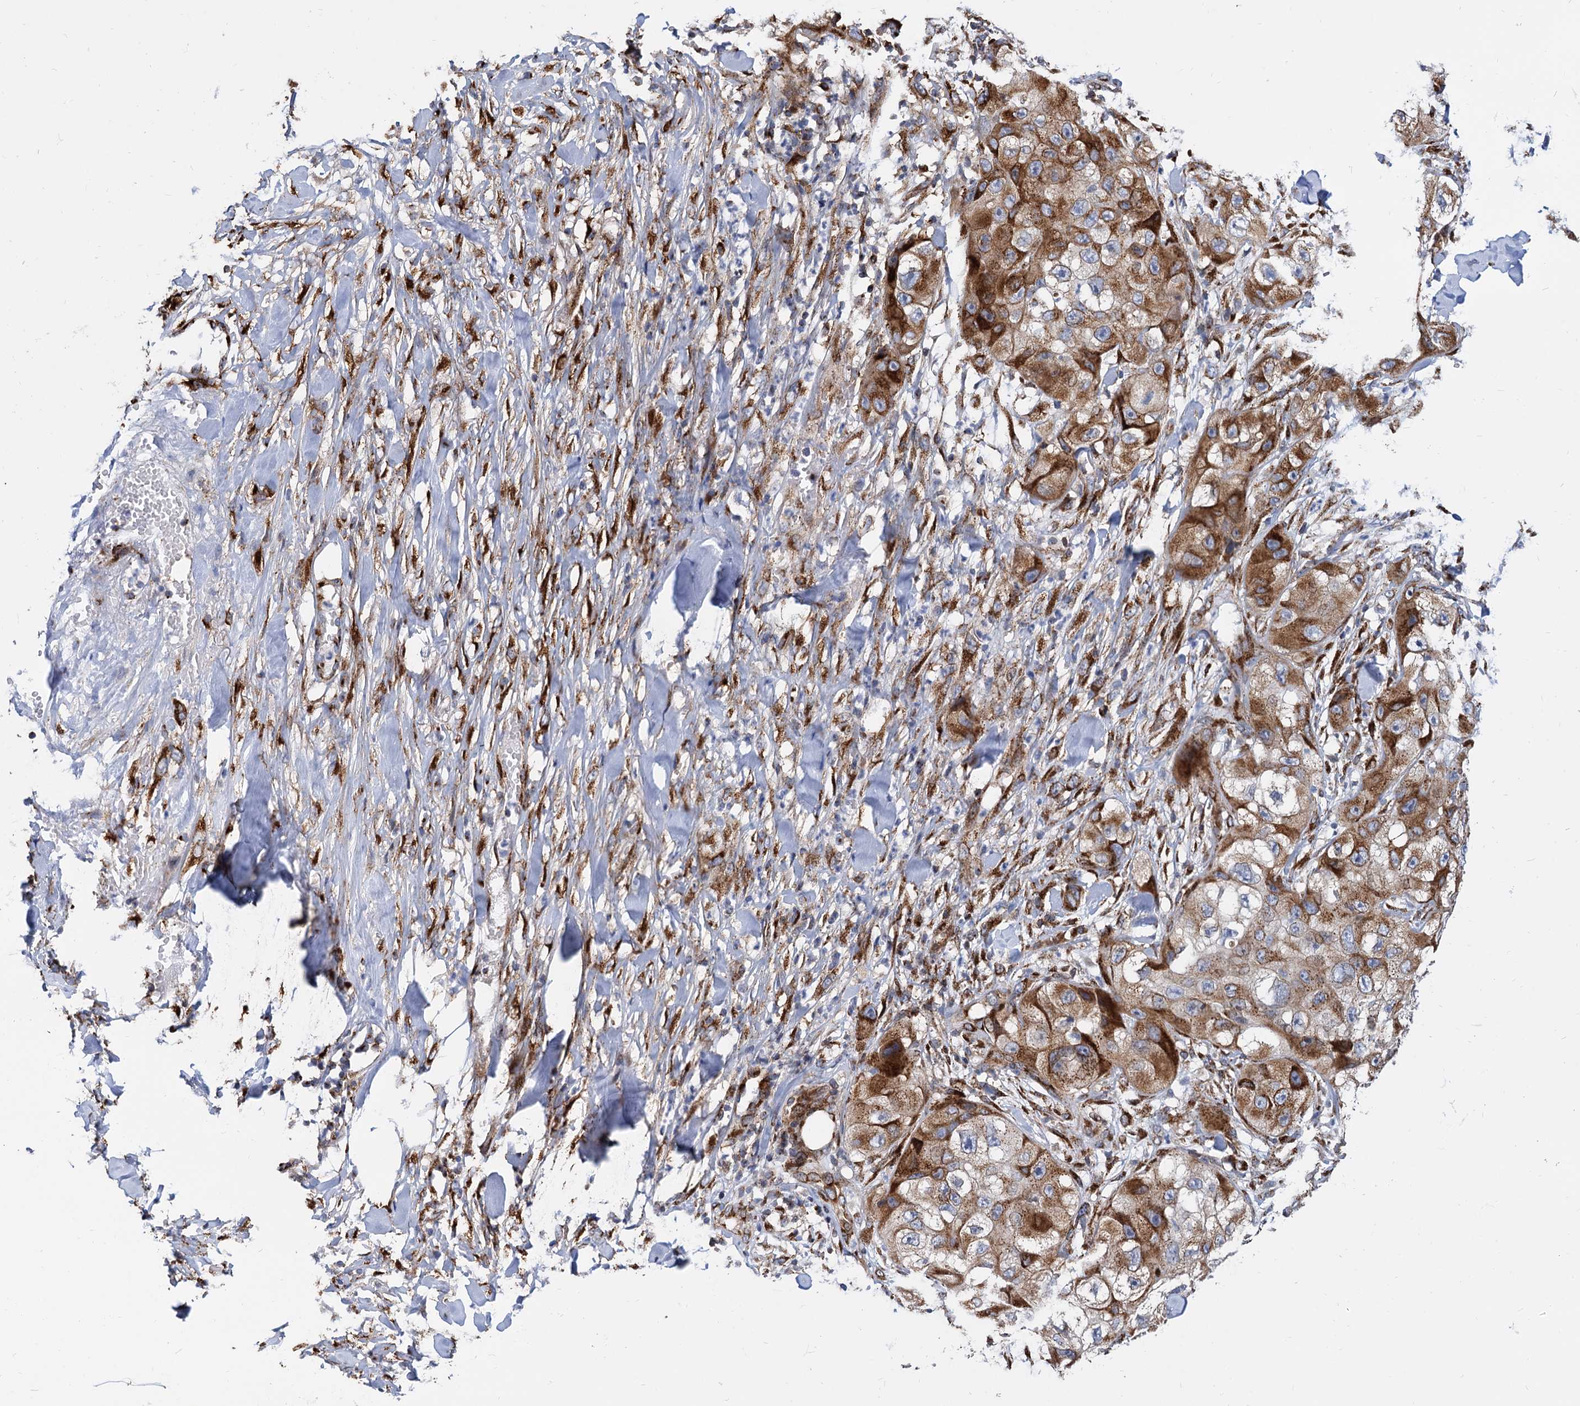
{"staining": {"intensity": "moderate", "quantity": ">75%", "location": "cytoplasmic/membranous"}, "tissue": "skin cancer", "cell_type": "Tumor cells", "image_type": "cancer", "snomed": [{"axis": "morphology", "description": "Squamous cell carcinoma, NOS"}, {"axis": "topography", "description": "Skin"}, {"axis": "topography", "description": "Subcutis"}], "caption": "High-power microscopy captured an immunohistochemistry (IHC) image of skin squamous cell carcinoma, revealing moderate cytoplasmic/membranous staining in about >75% of tumor cells.", "gene": "SUPT20H", "patient": {"sex": "male", "age": 73}}